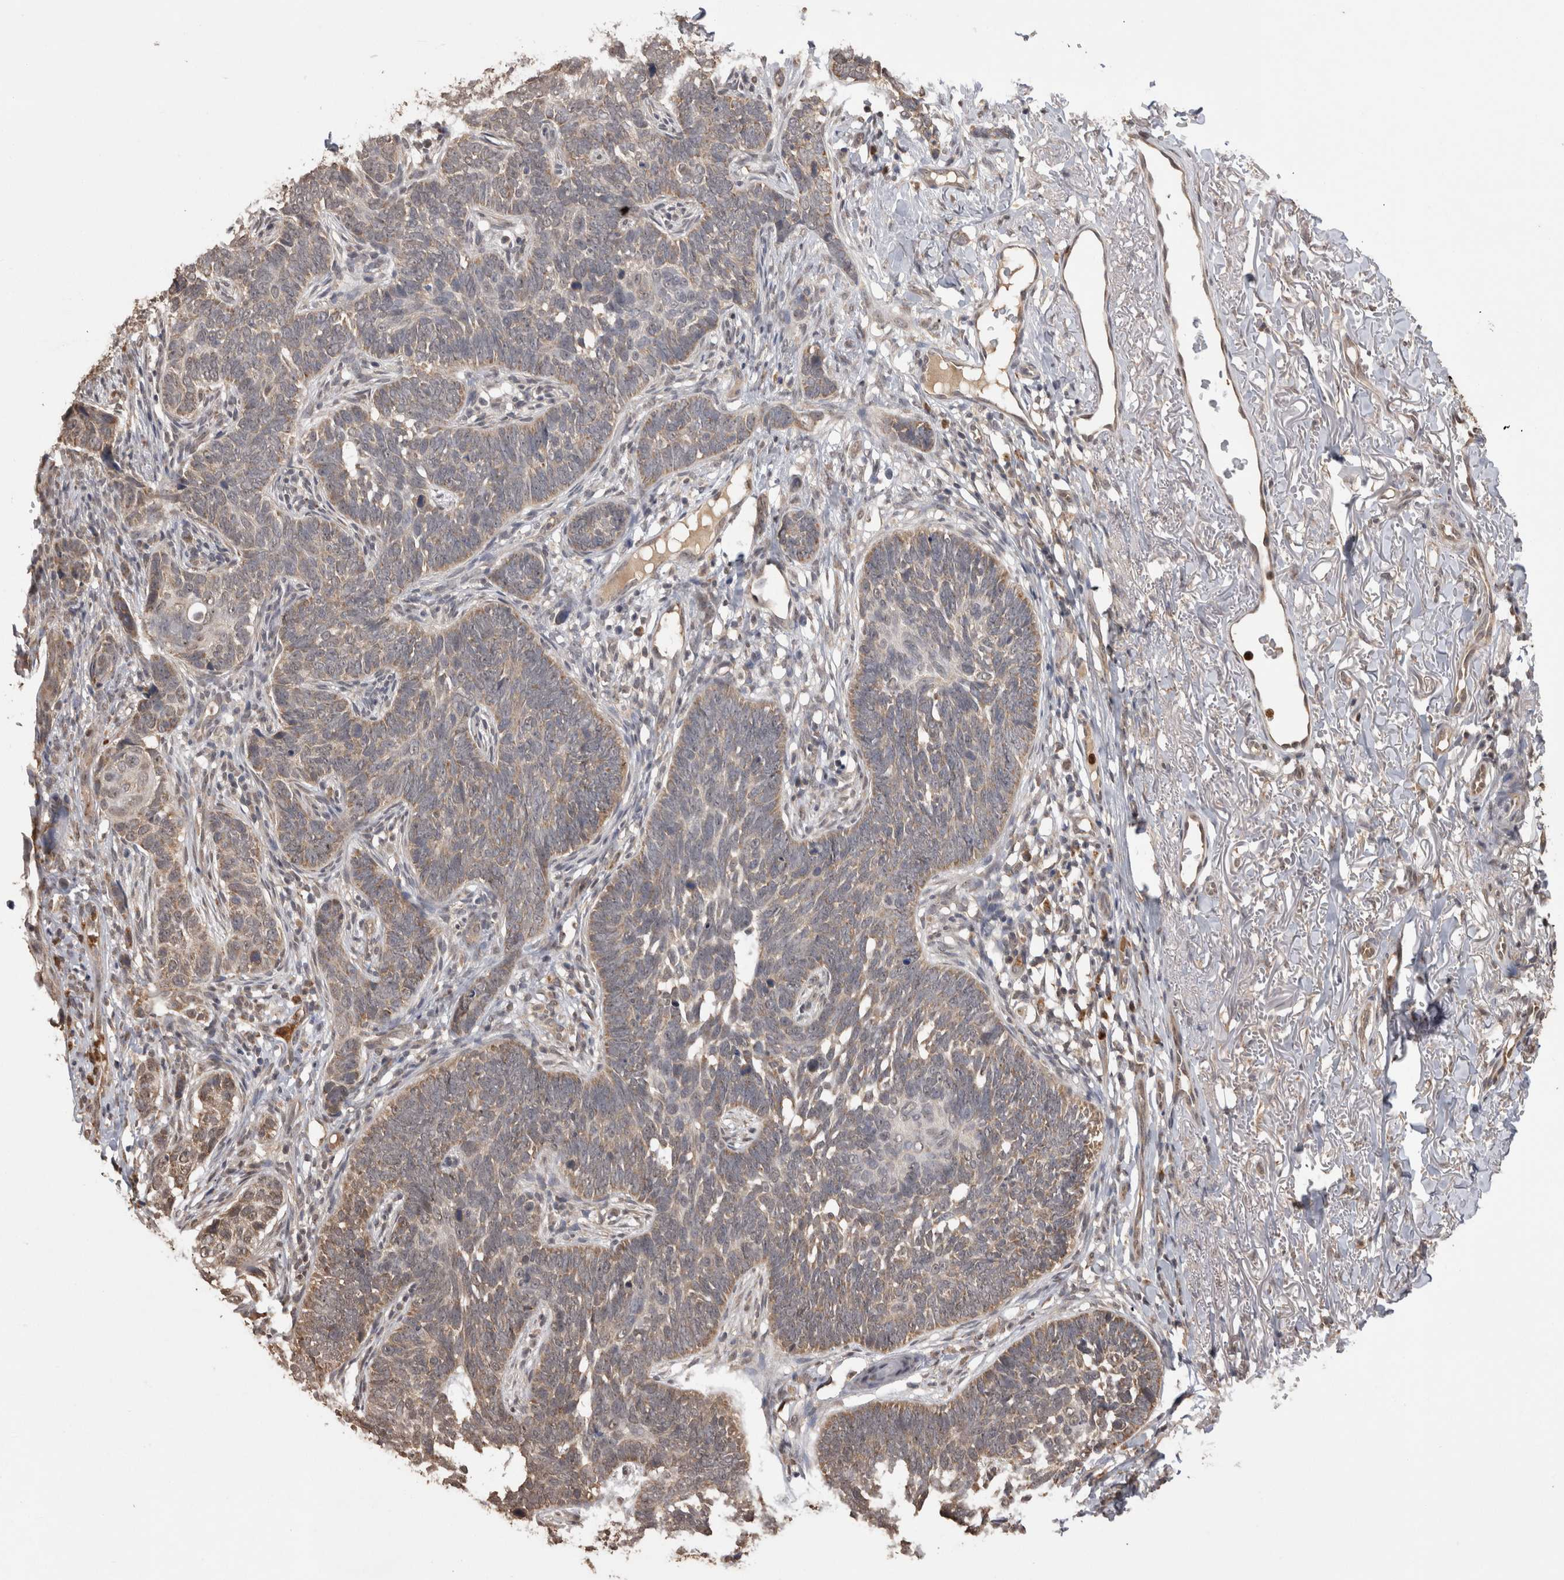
{"staining": {"intensity": "weak", "quantity": "25%-75%", "location": "cytoplasmic/membranous,nuclear"}, "tissue": "skin cancer", "cell_type": "Tumor cells", "image_type": "cancer", "snomed": [{"axis": "morphology", "description": "Normal tissue, NOS"}, {"axis": "morphology", "description": "Basal cell carcinoma"}, {"axis": "topography", "description": "Skin"}], "caption": "Human basal cell carcinoma (skin) stained with a protein marker demonstrates weak staining in tumor cells.", "gene": "PAK4", "patient": {"sex": "male", "age": 77}}